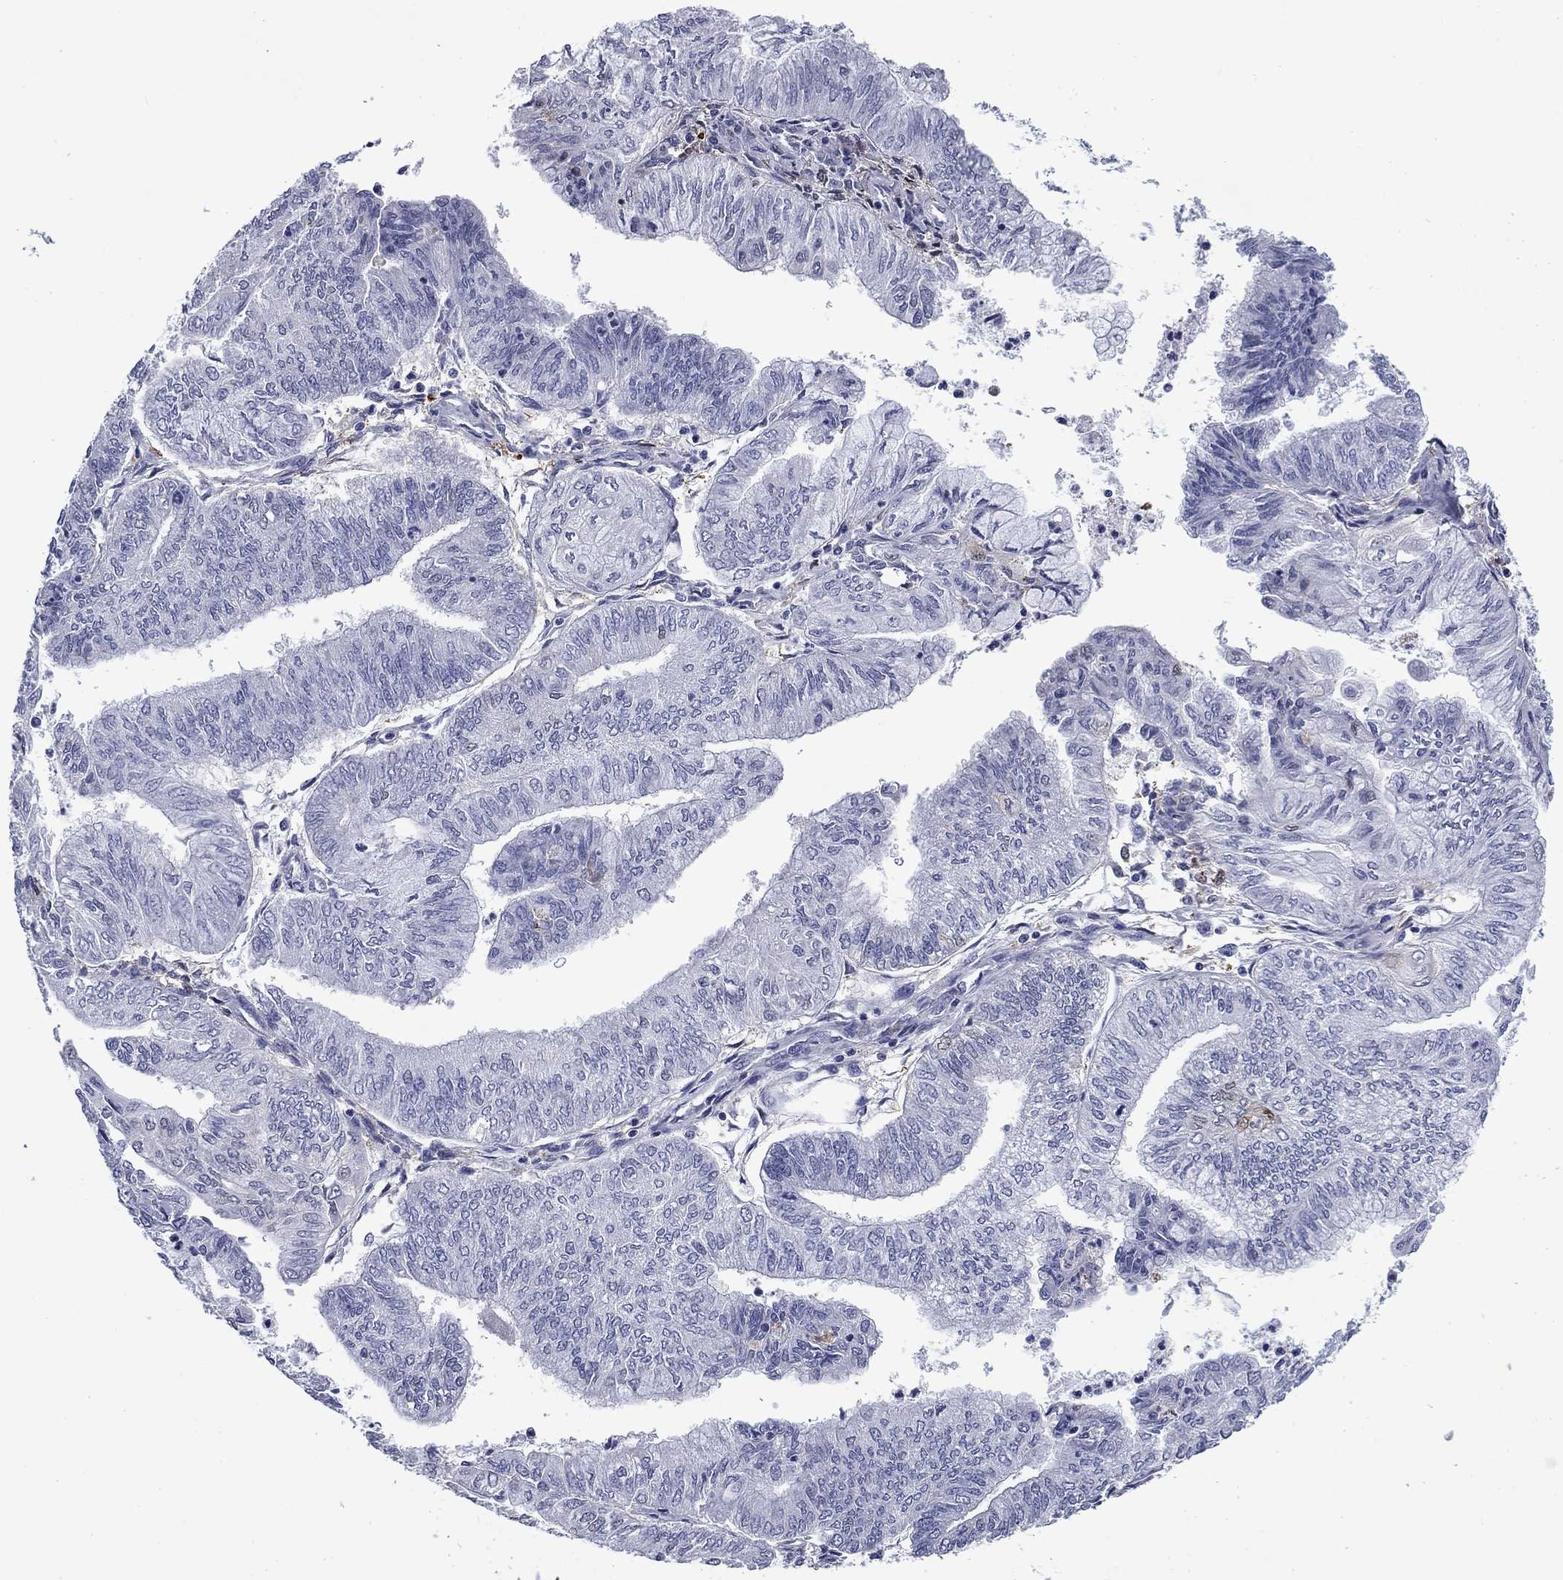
{"staining": {"intensity": "negative", "quantity": "none", "location": "none"}, "tissue": "endometrial cancer", "cell_type": "Tumor cells", "image_type": "cancer", "snomed": [{"axis": "morphology", "description": "Adenocarcinoma, NOS"}, {"axis": "topography", "description": "Endometrium"}], "caption": "A micrograph of human adenocarcinoma (endometrial) is negative for staining in tumor cells.", "gene": "BCL2L14", "patient": {"sex": "female", "age": 59}}